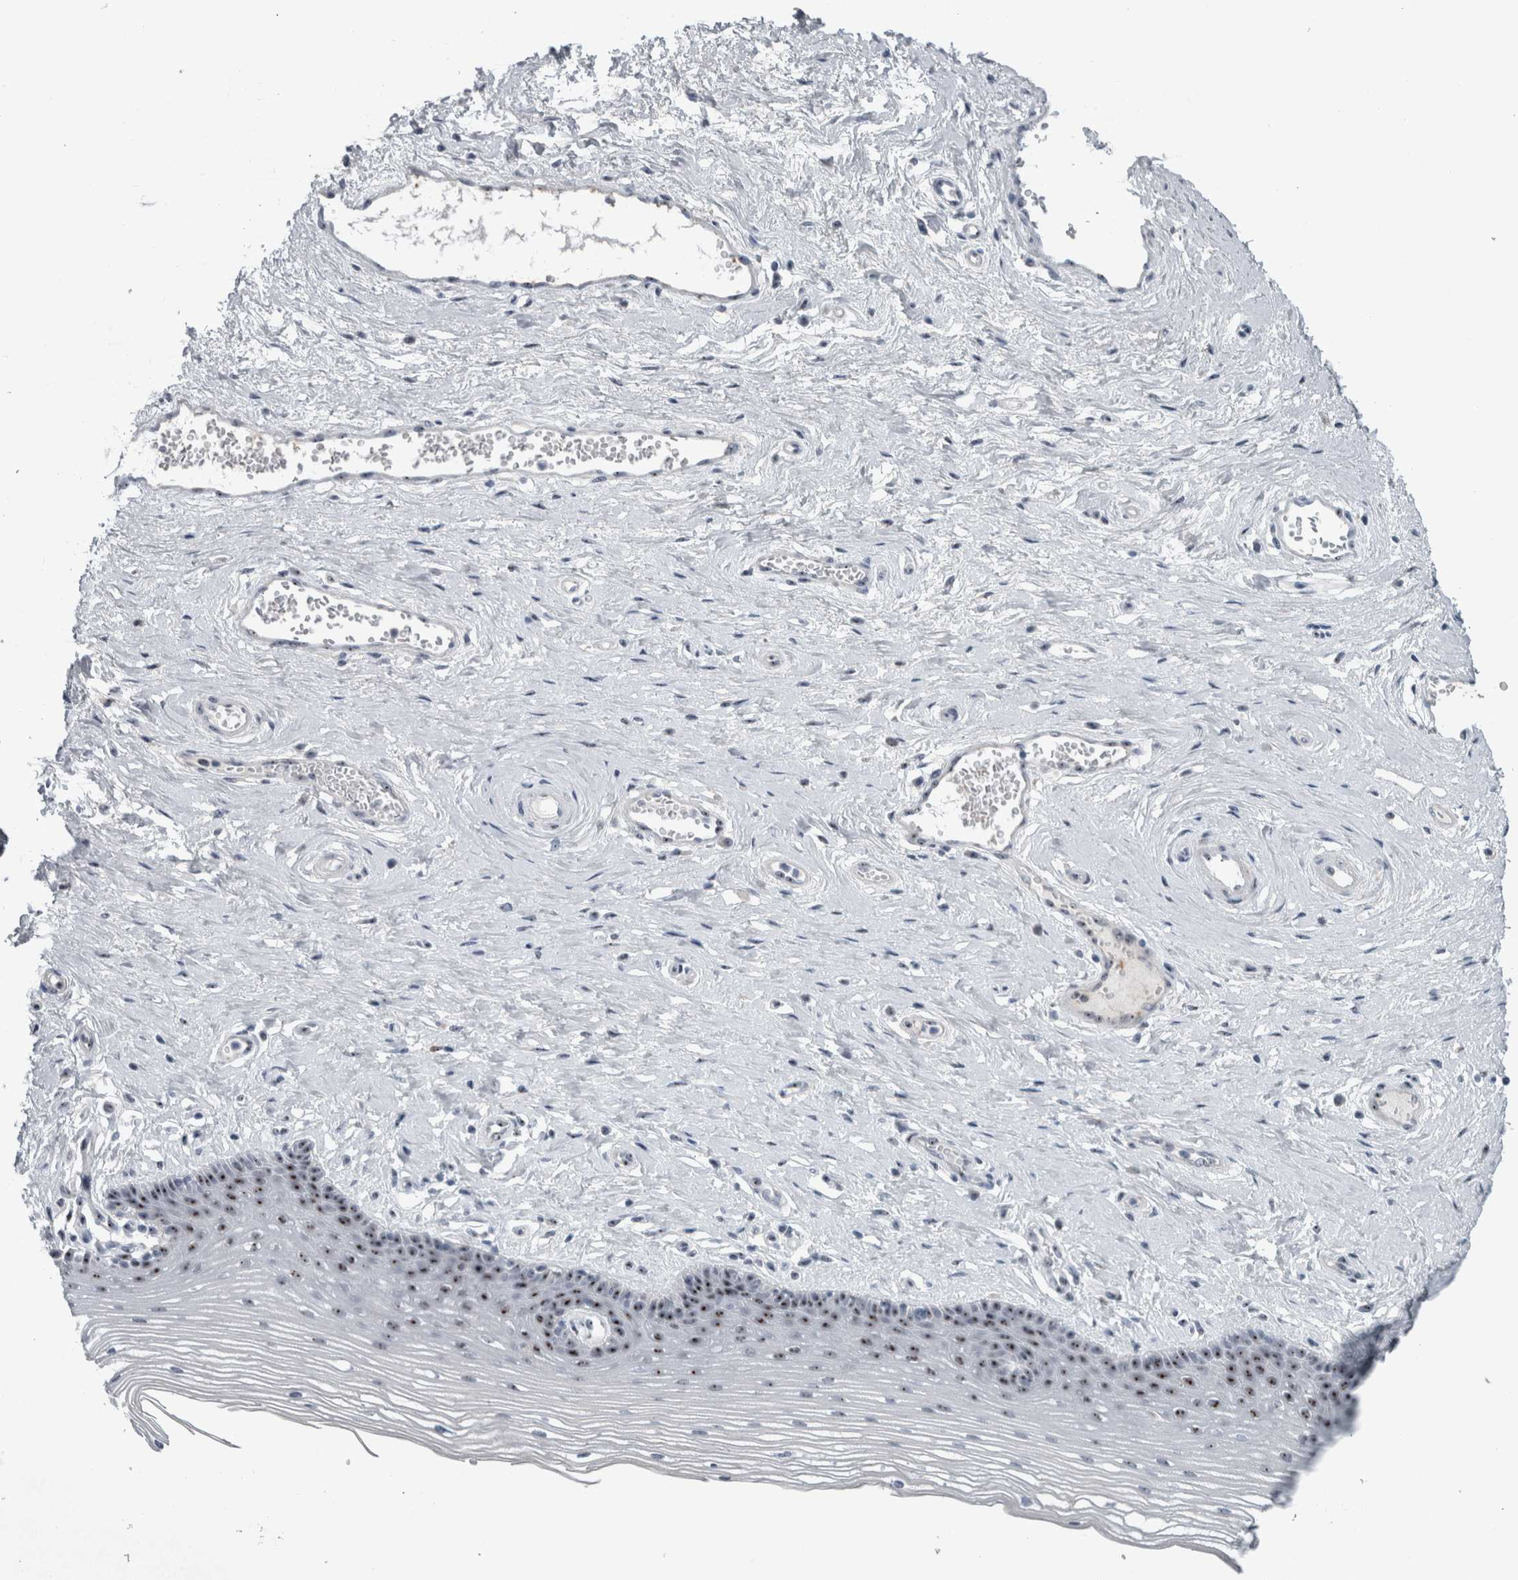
{"staining": {"intensity": "moderate", "quantity": ">75%", "location": "nuclear"}, "tissue": "vagina", "cell_type": "Squamous epithelial cells", "image_type": "normal", "snomed": [{"axis": "morphology", "description": "Normal tissue, NOS"}, {"axis": "topography", "description": "Vagina"}], "caption": "Normal vagina displays moderate nuclear positivity in about >75% of squamous epithelial cells, visualized by immunohistochemistry.", "gene": "UTP6", "patient": {"sex": "female", "age": 46}}